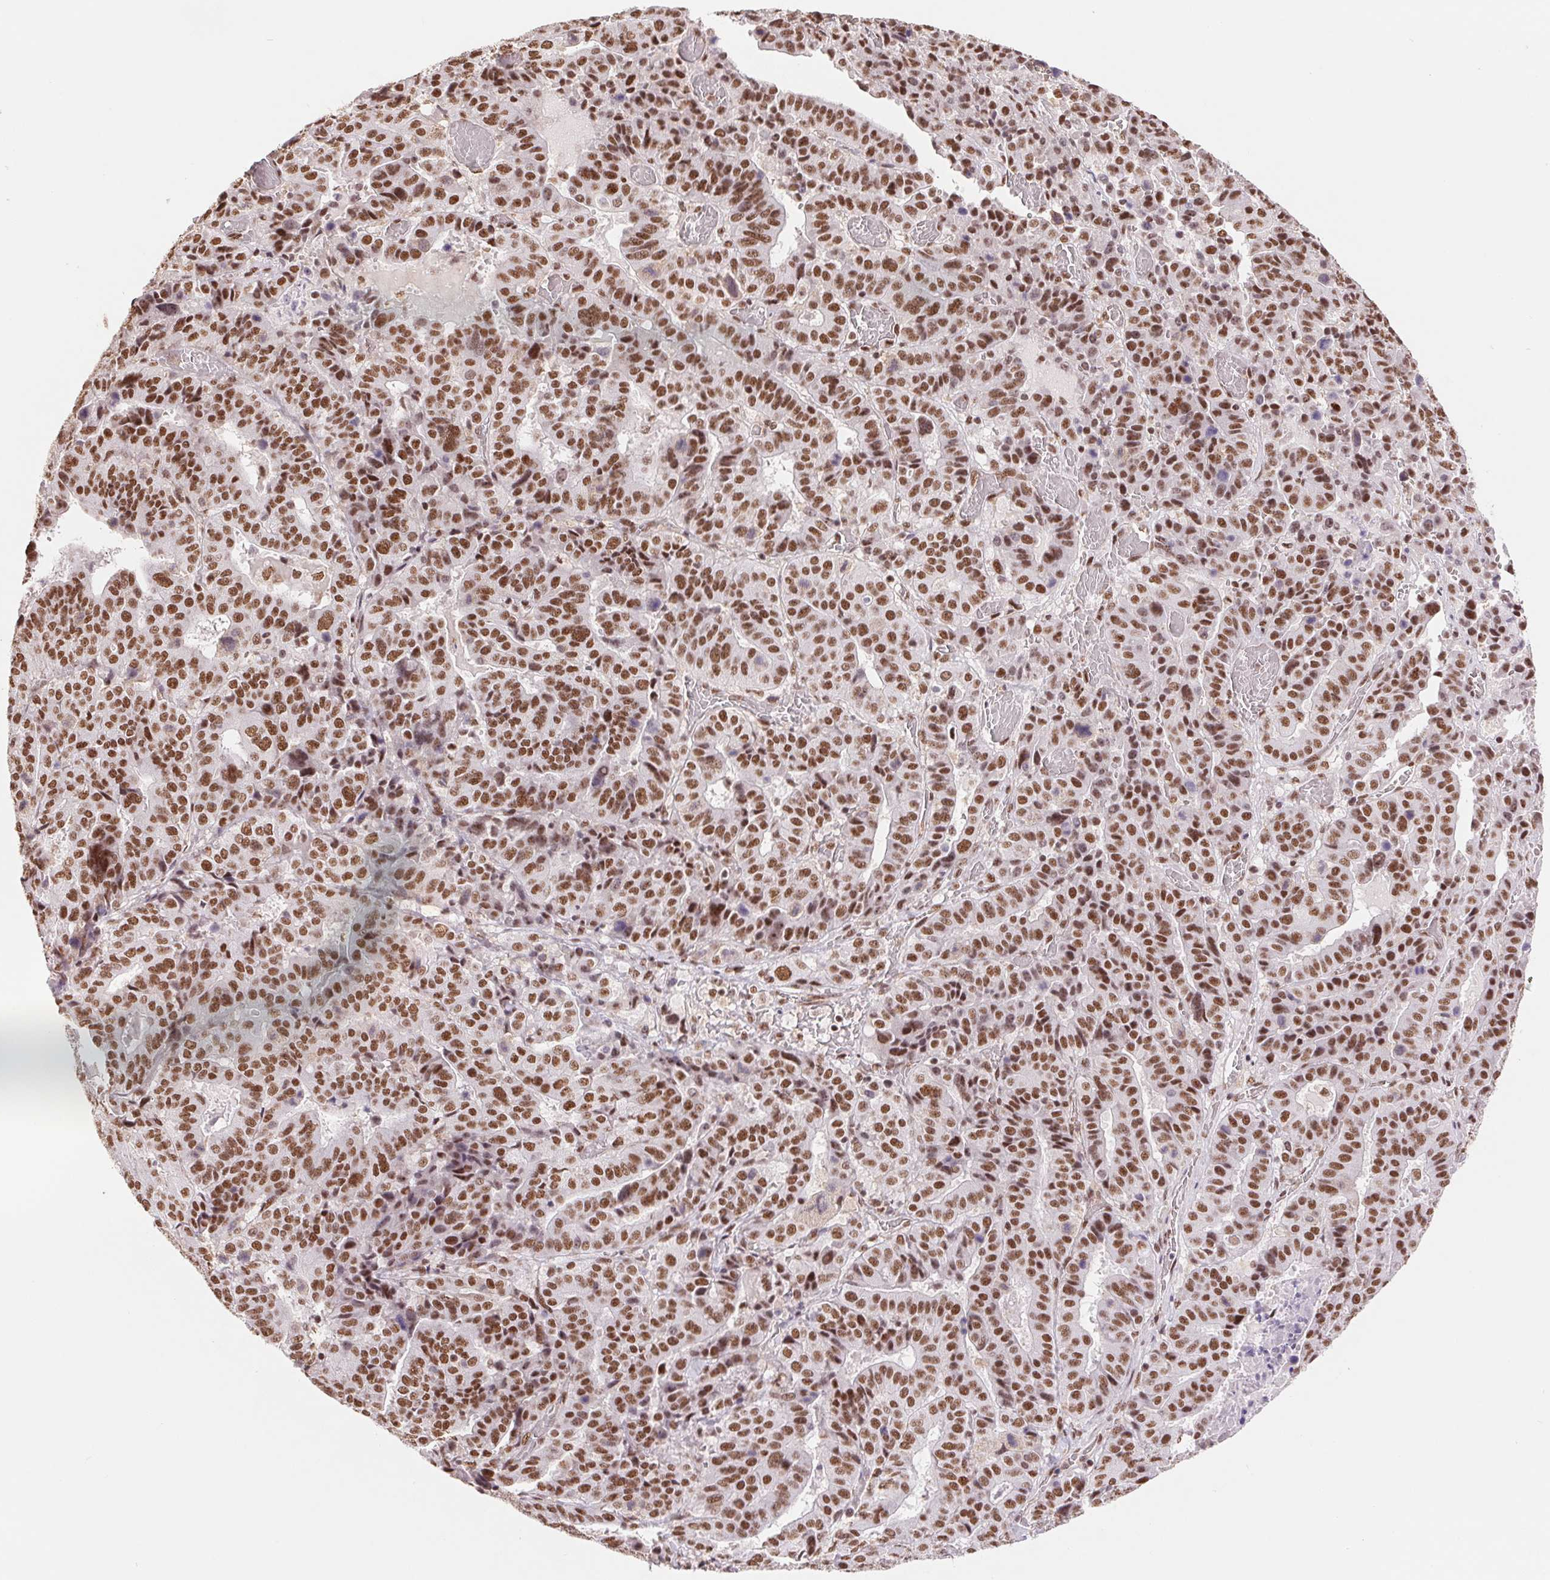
{"staining": {"intensity": "moderate", "quantity": ">75%", "location": "nuclear"}, "tissue": "stomach cancer", "cell_type": "Tumor cells", "image_type": "cancer", "snomed": [{"axis": "morphology", "description": "Adenocarcinoma, NOS"}, {"axis": "topography", "description": "Stomach"}], "caption": "Immunohistochemistry (IHC) photomicrograph of neoplastic tissue: adenocarcinoma (stomach) stained using immunohistochemistry reveals medium levels of moderate protein expression localized specifically in the nuclear of tumor cells, appearing as a nuclear brown color.", "gene": "SREK1", "patient": {"sex": "male", "age": 48}}